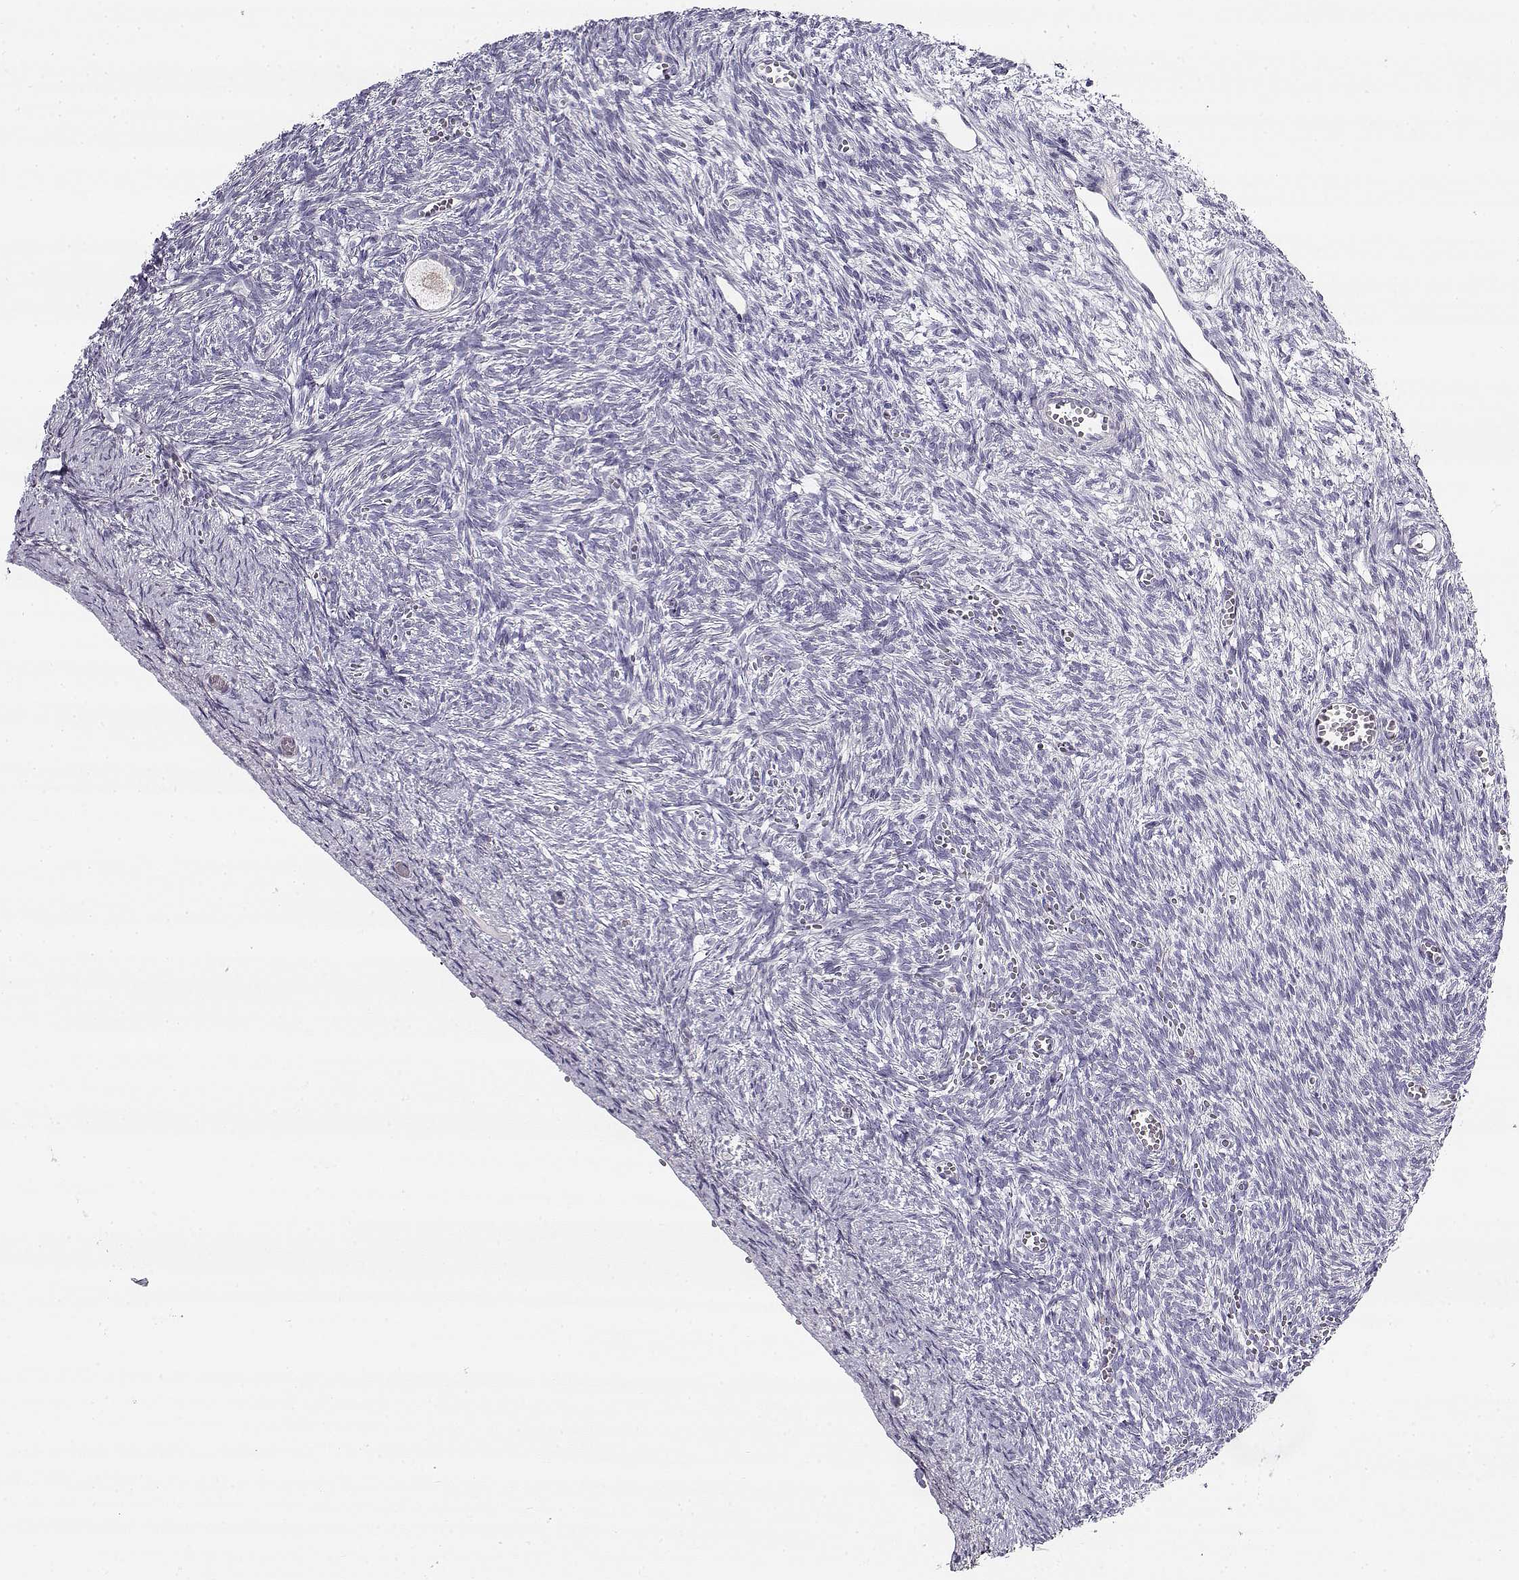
{"staining": {"intensity": "negative", "quantity": "none", "location": "none"}, "tissue": "ovary", "cell_type": "Follicle cells", "image_type": "normal", "snomed": [{"axis": "morphology", "description": "Normal tissue, NOS"}, {"axis": "topography", "description": "Ovary"}], "caption": "Protein analysis of normal ovary exhibits no significant positivity in follicle cells. Nuclei are stained in blue.", "gene": "CREB3L3", "patient": {"sex": "female", "age": 43}}